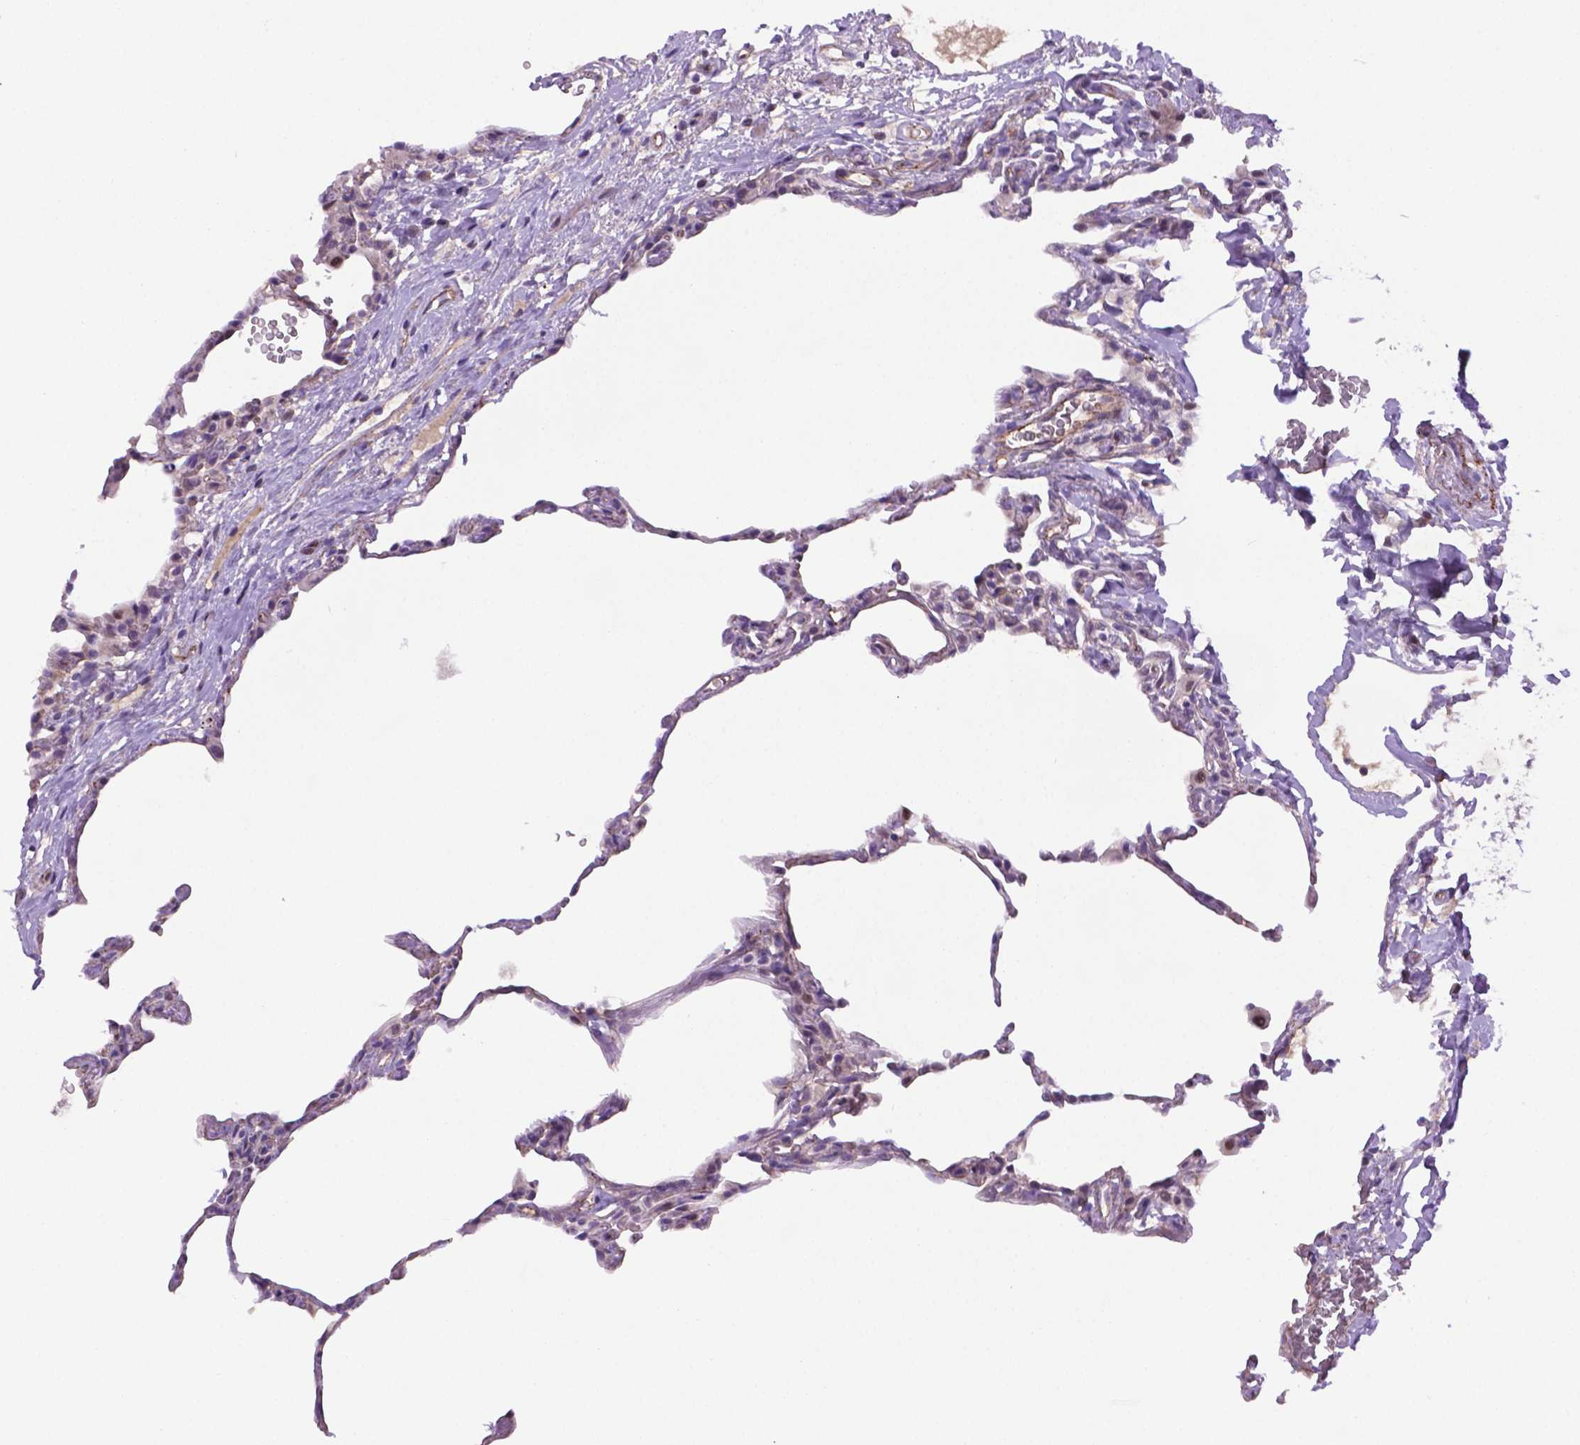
{"staining": {"intensity": "negative", "quantity": "none", "location": "none"}, "tissue": "lung", "cell_type": "Alveolar cells", "image_type": "normal", "snomed": [{"axis": "morphology", "description": "Normal tissue, NOS"}, {"axis": "topography", "description": "Lung"}], "caption": "Lung was stained to show a protein in brown. There is no significant expression in alveolar cells. Nuclei are stained in blue.", "gene": "CCER2", "patient": {"sex": "female", "age": 57}}